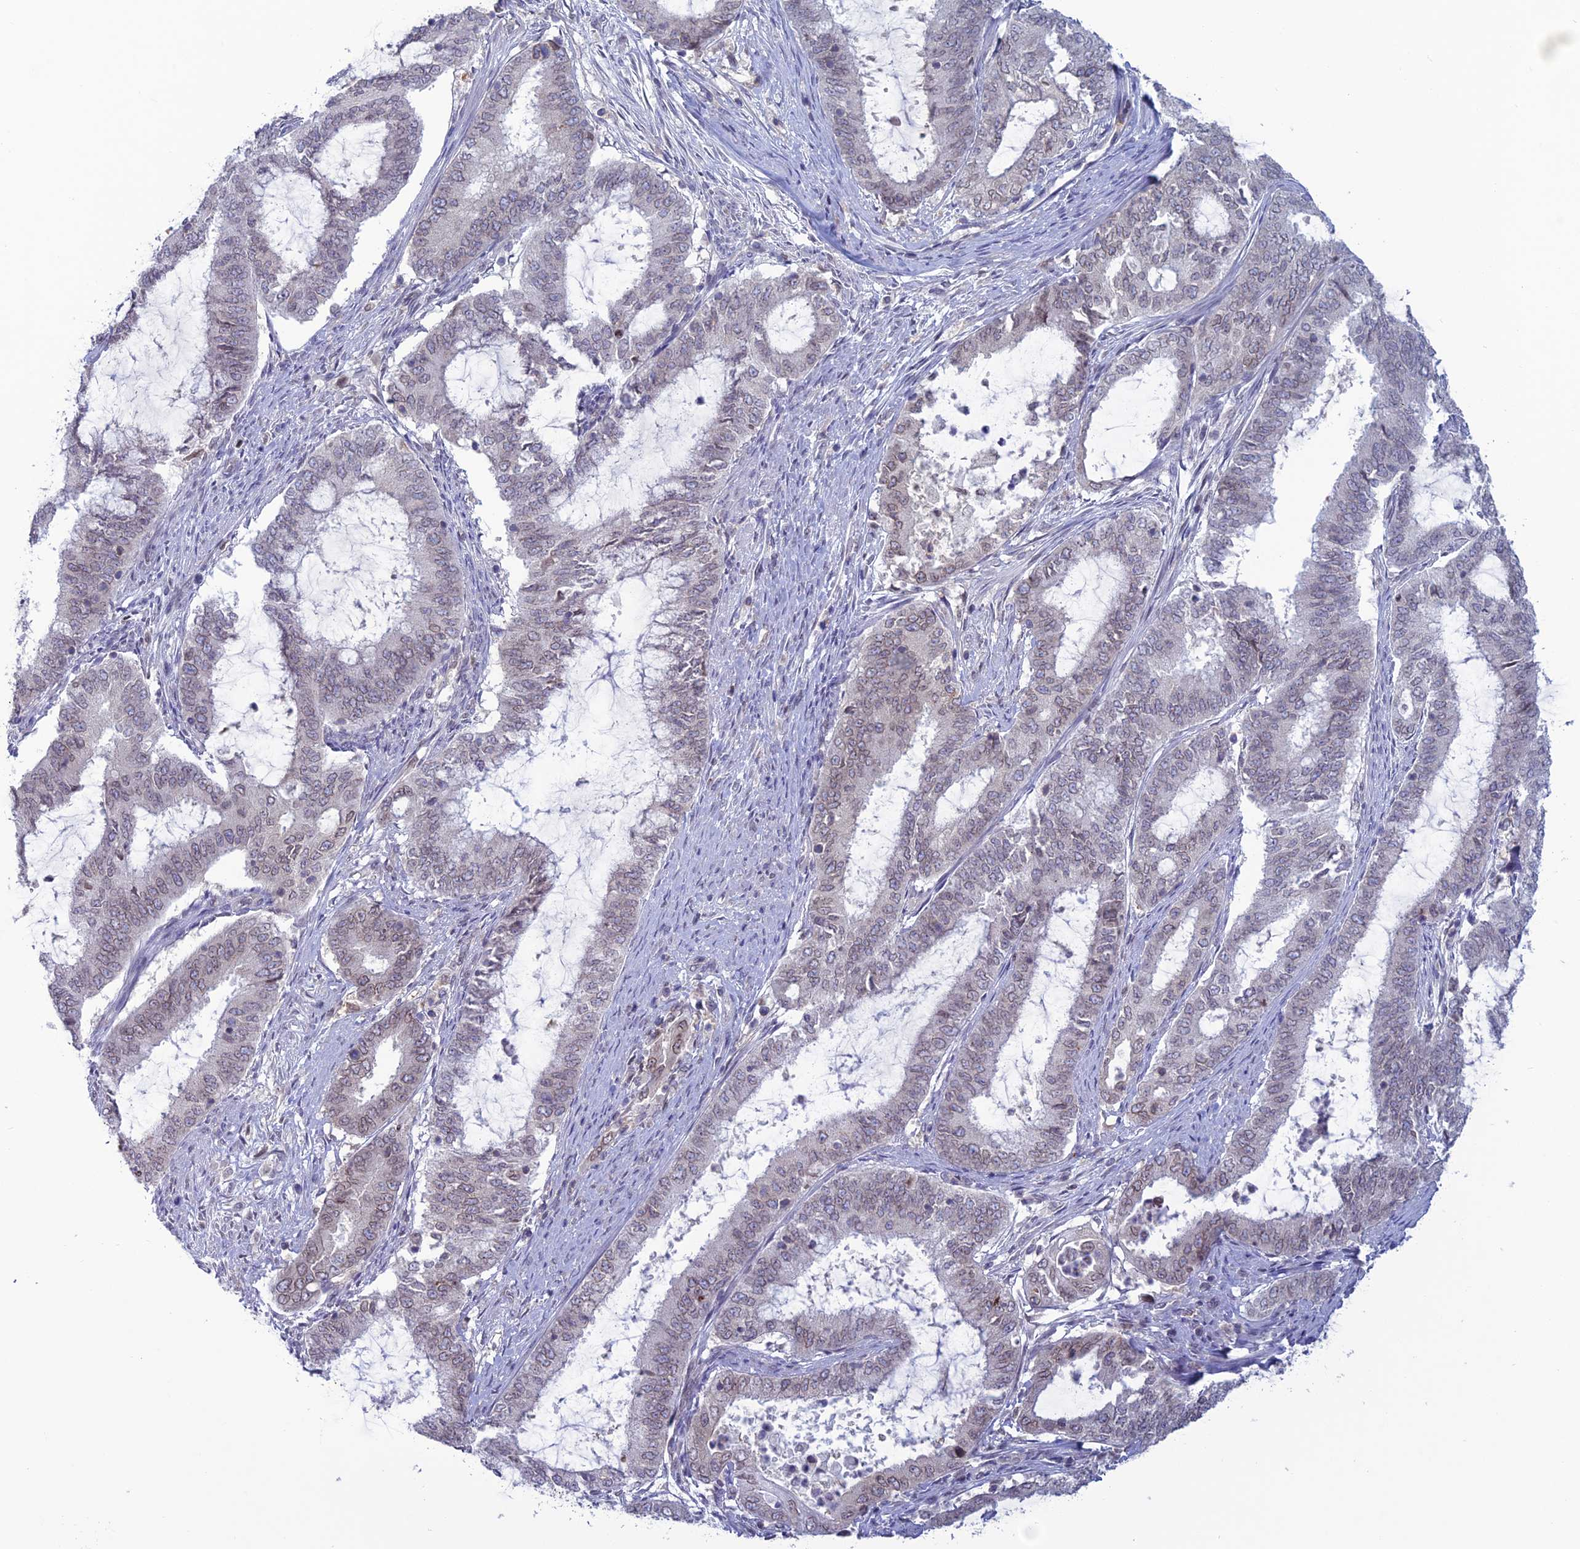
{"staining": {"intensity": "weak", "quantity": "25%-75%", "location": "cytoplasmic/membranous,nuclear"}, "tissue": "endometrial cancer", "cell_type": "Tumor cells", "image_type": "cancer", "snomed": [{"axis": "morphology", "description": "Adenocarcinoma, NOS"}, {"axis": "topography", "description": "Endometrium"}], "caption": "Weak cytoplasmic/membranous and nuclear expression is appreciated in approximately 25%-75% of tumor cells in adenocarcinoma (endometrial).", "gene": "WDR46", "patient": {"sex": "female", "age": 51}}